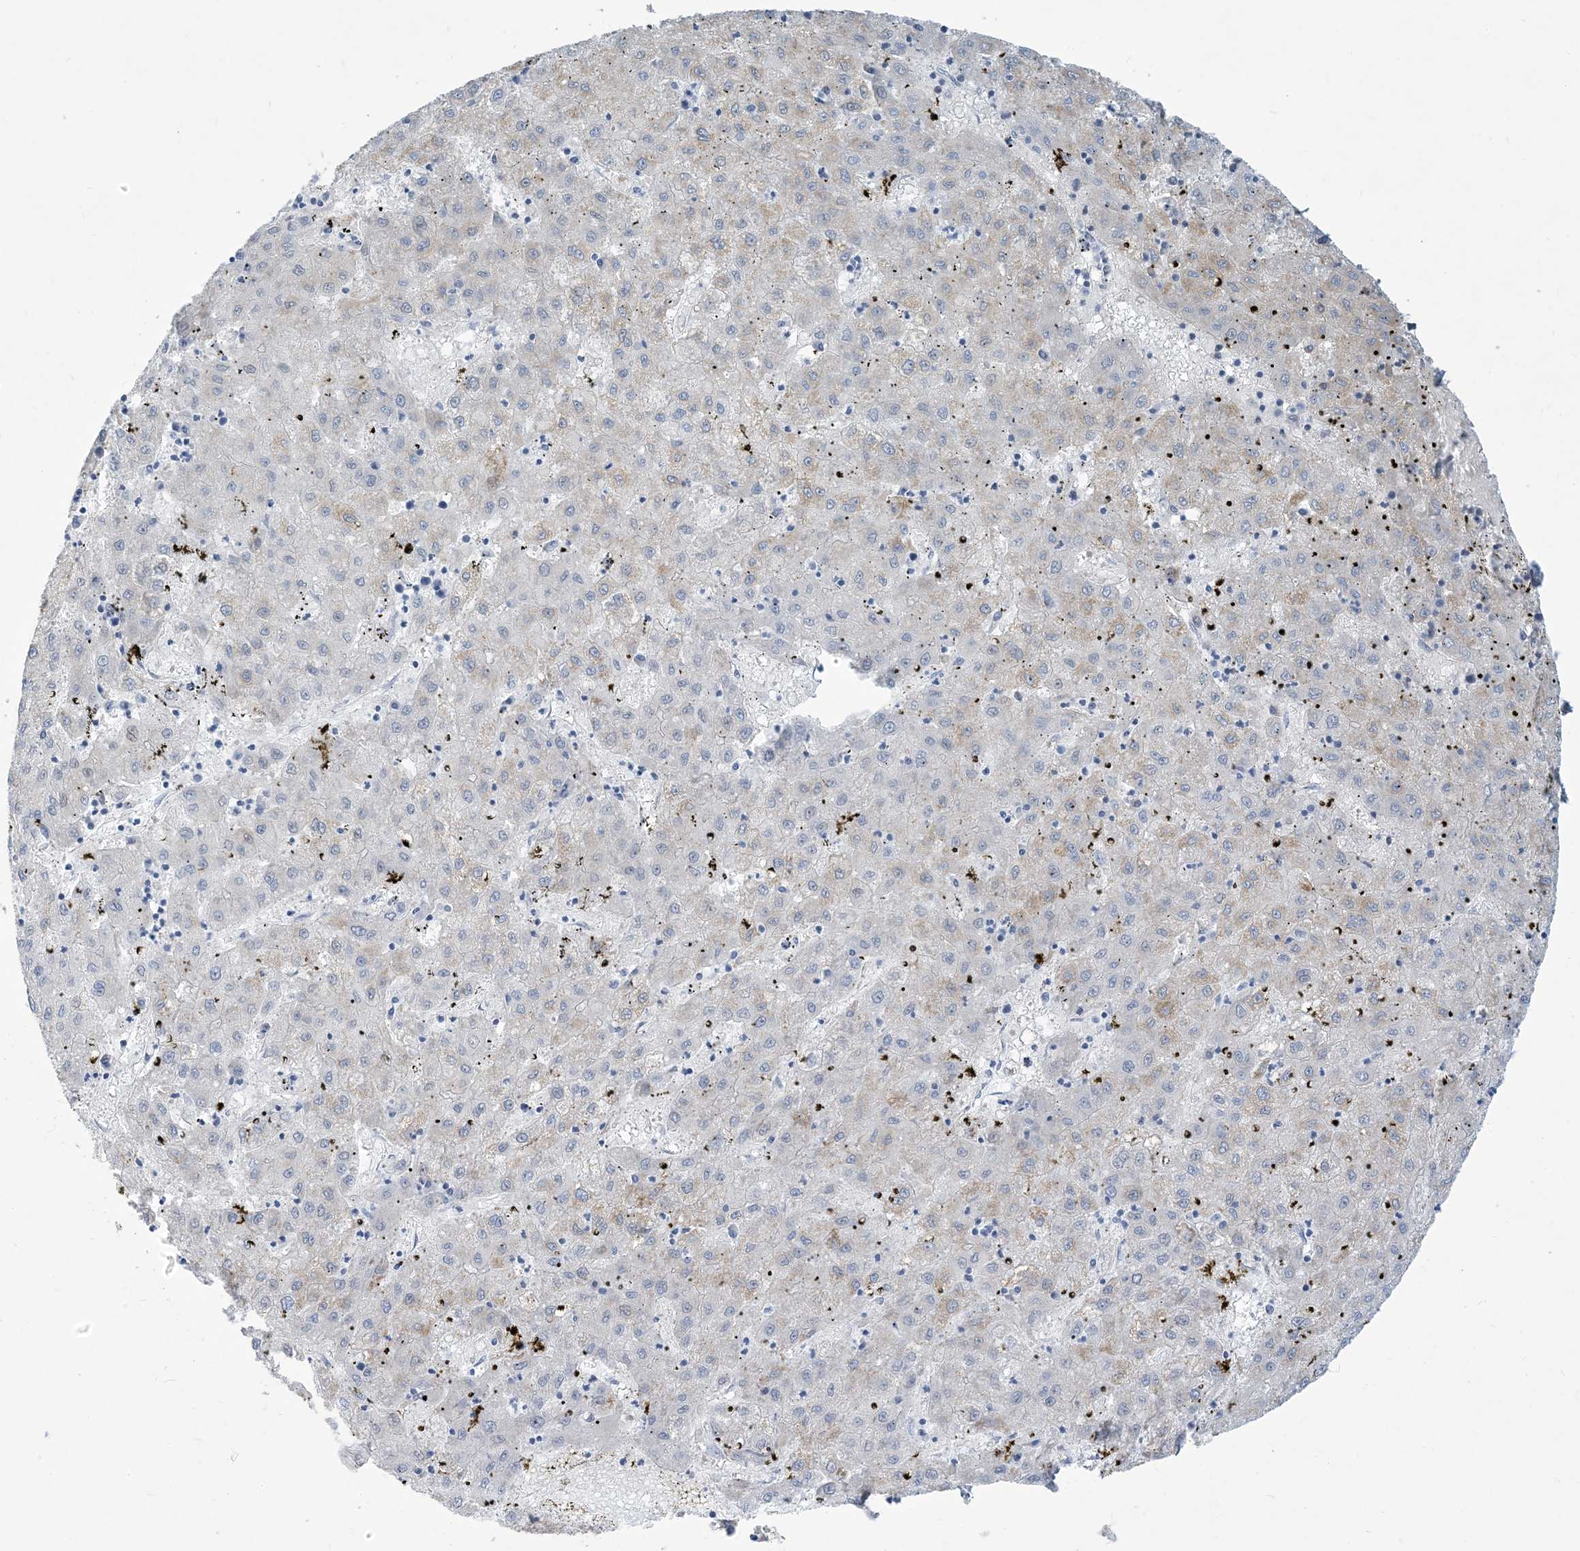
{"staining": {"intensity": "negative", "quantity": "none", "location": "none"}, "tissue": "liver cancer", "cell_type": "Tumor cells", "image_type": "cancer", "snomed": [{"axis": "morphology", "description": "Carcinoma, Hepatocellular, NOS"}, {"axis": "topography", "description": "Liver"}], "caption": "Immunohistochemistry micrograph of neoplastic tissue: liver cancer (hepatocellular carcinoma) stained with DAB (3,3'-diaminobenzidine) shows no significant protein staining in tumor cells.", "gene": "MOXD1", "patient": {"sex": "male", "age": 72}}